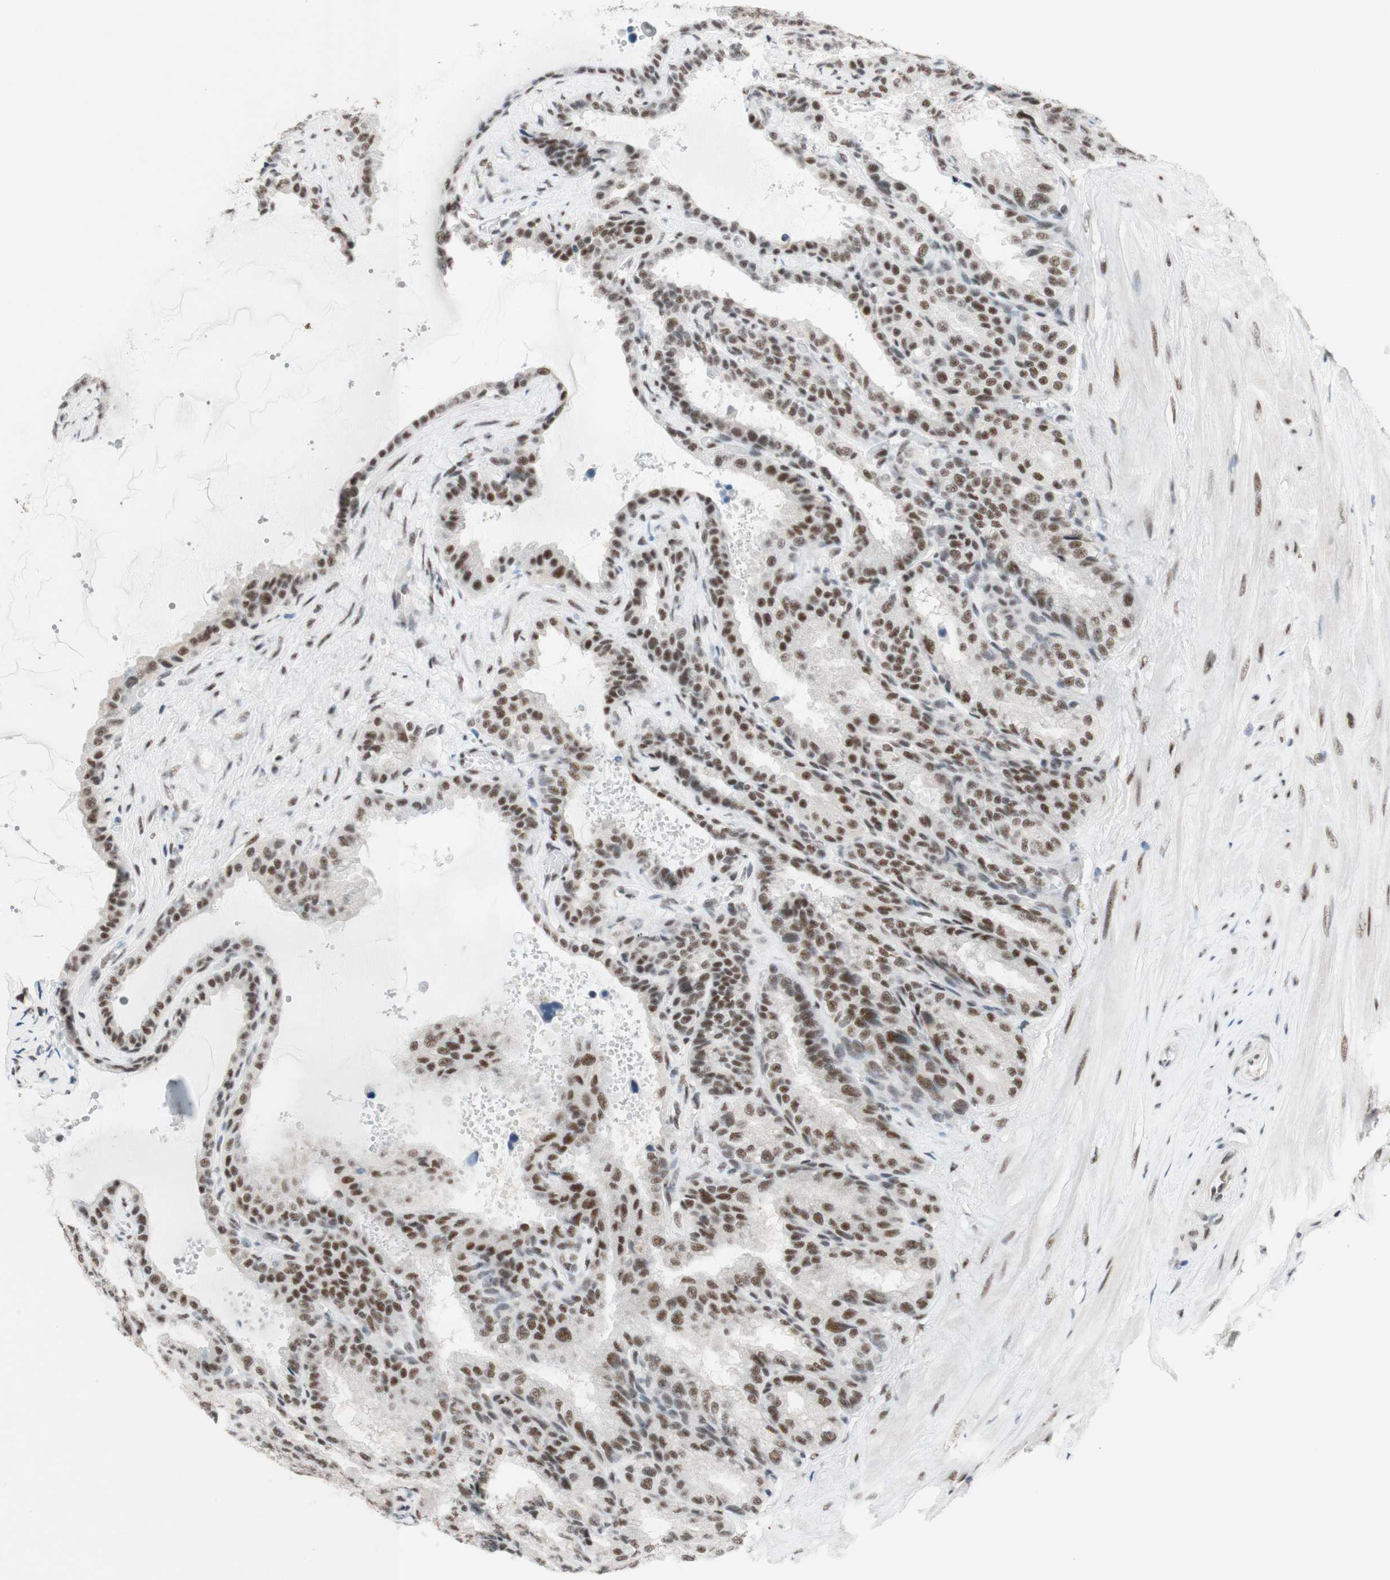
{"staining": {"intensity": "strong", "quantity": ">75%", "location": "nuclear"}, "tissue": "seminal vesicle", "cell_type": "Glandular cells", "image_type": "normal", "snomed": [{"axis": "morphology", "description": "Normal tissue, NOS"}, {"axis": "topography", "description": "Seminal veicle"}], "caption": "Seminal vesicle stained for a protein demonstrates strong nuclear positivity in glandular cells. (DAB (3,3'-diaminobenzidine) = brown stain, brightfield microscopy at high magnification).", "gene": "PRPF19", "patient": {"sex": "male", "age": 46}}